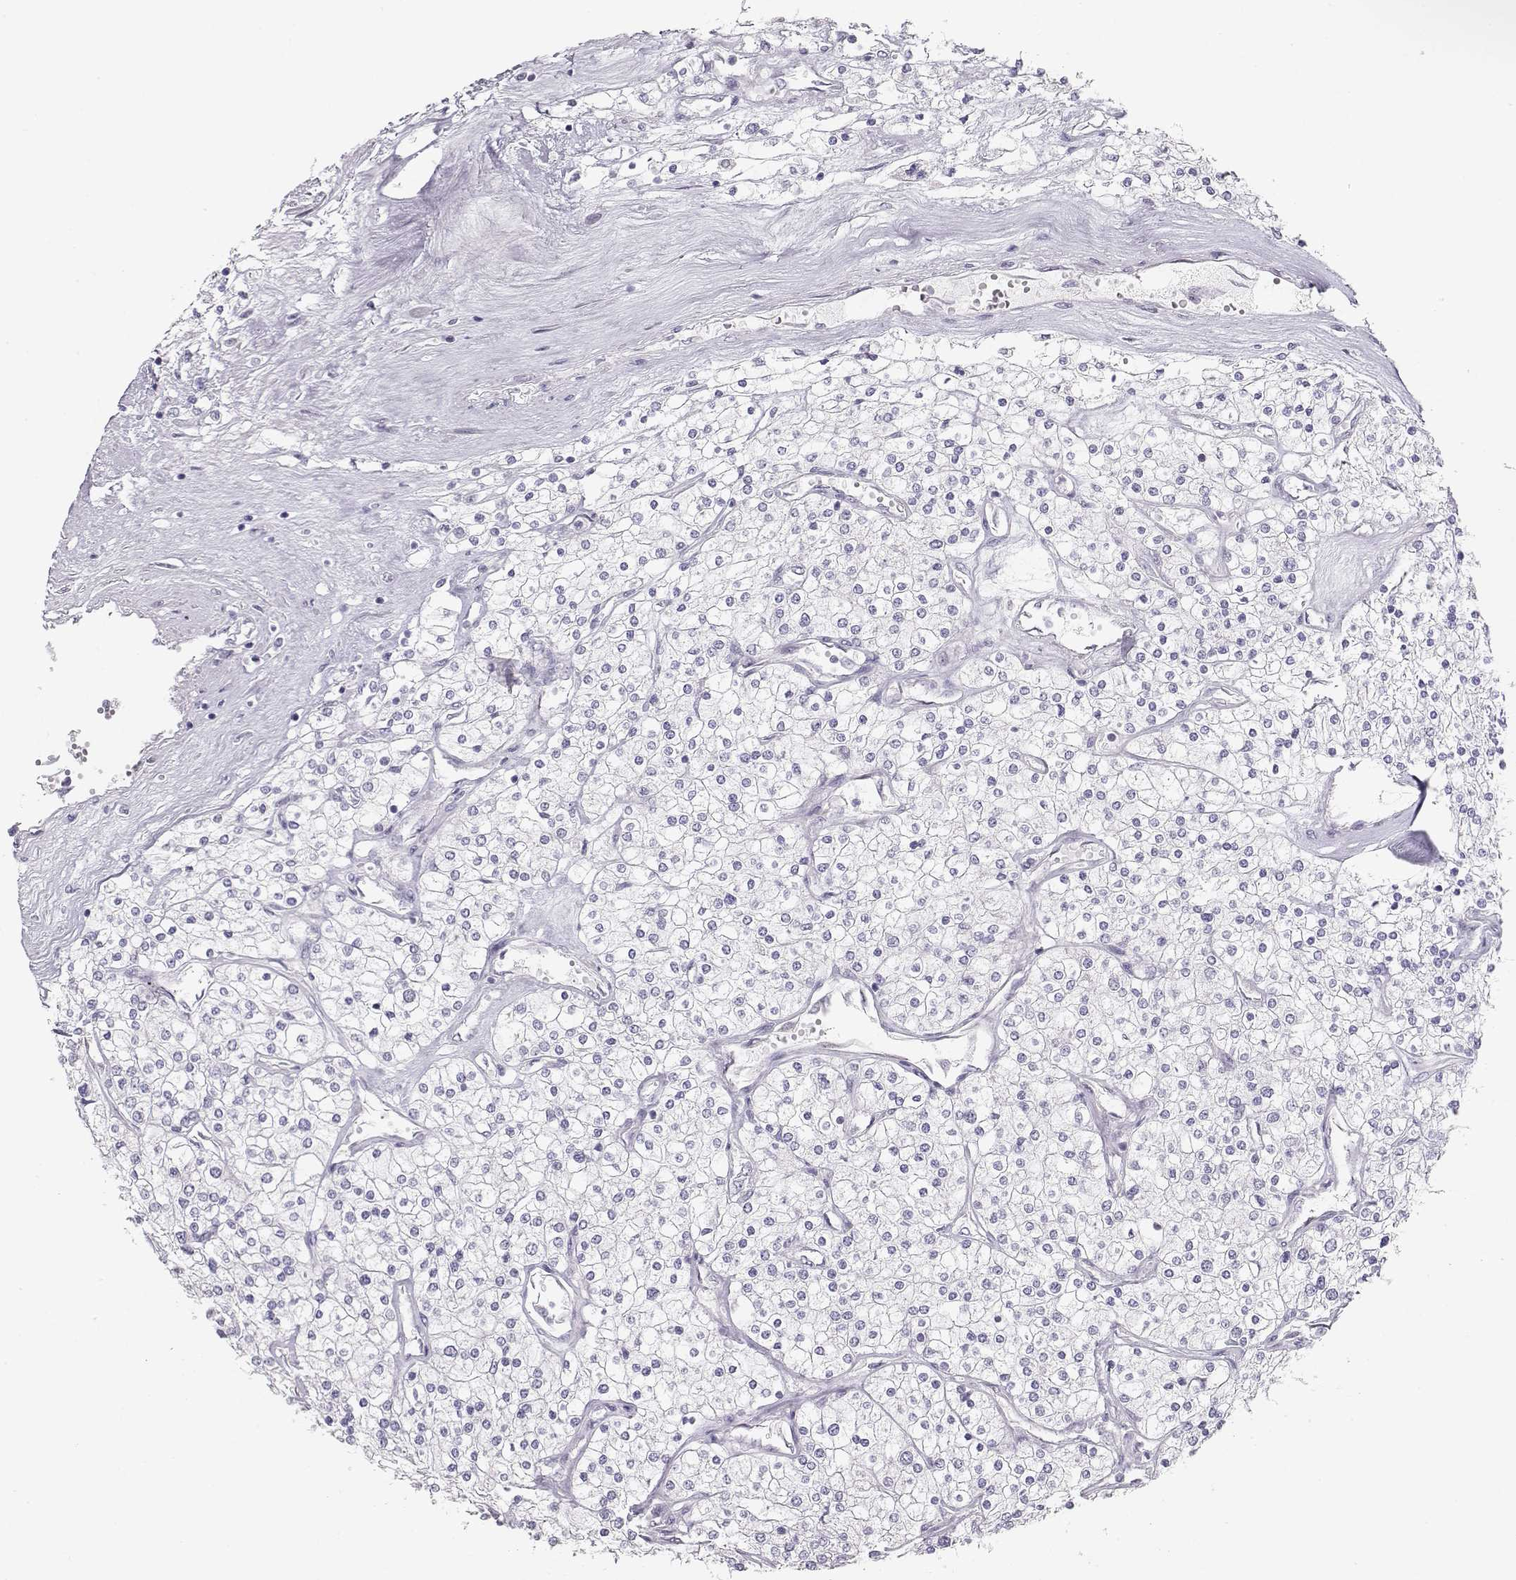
{"staining": {"intensity": "negative", "quantity": "none", "location": "none"}, "tissue": "renal cancer", "cell_type": "Tumor cells", "image_type": "cancer", "snomed": [{"axis": "morphology", "description": "Adenocarcinoma, NOS"}, {"axis": "topography", "description": "Kidney"}], "caption": "High power microscopy photomicrograph of an immunohistochemistry micrograph of renal cancer (adenocarcinoma), revealing no significant expression in tumor cells. (IHC, brightfield microscopy, high magnification).", "gene": "IMPG1", "patient": {"sex": "male", "age": 80}}